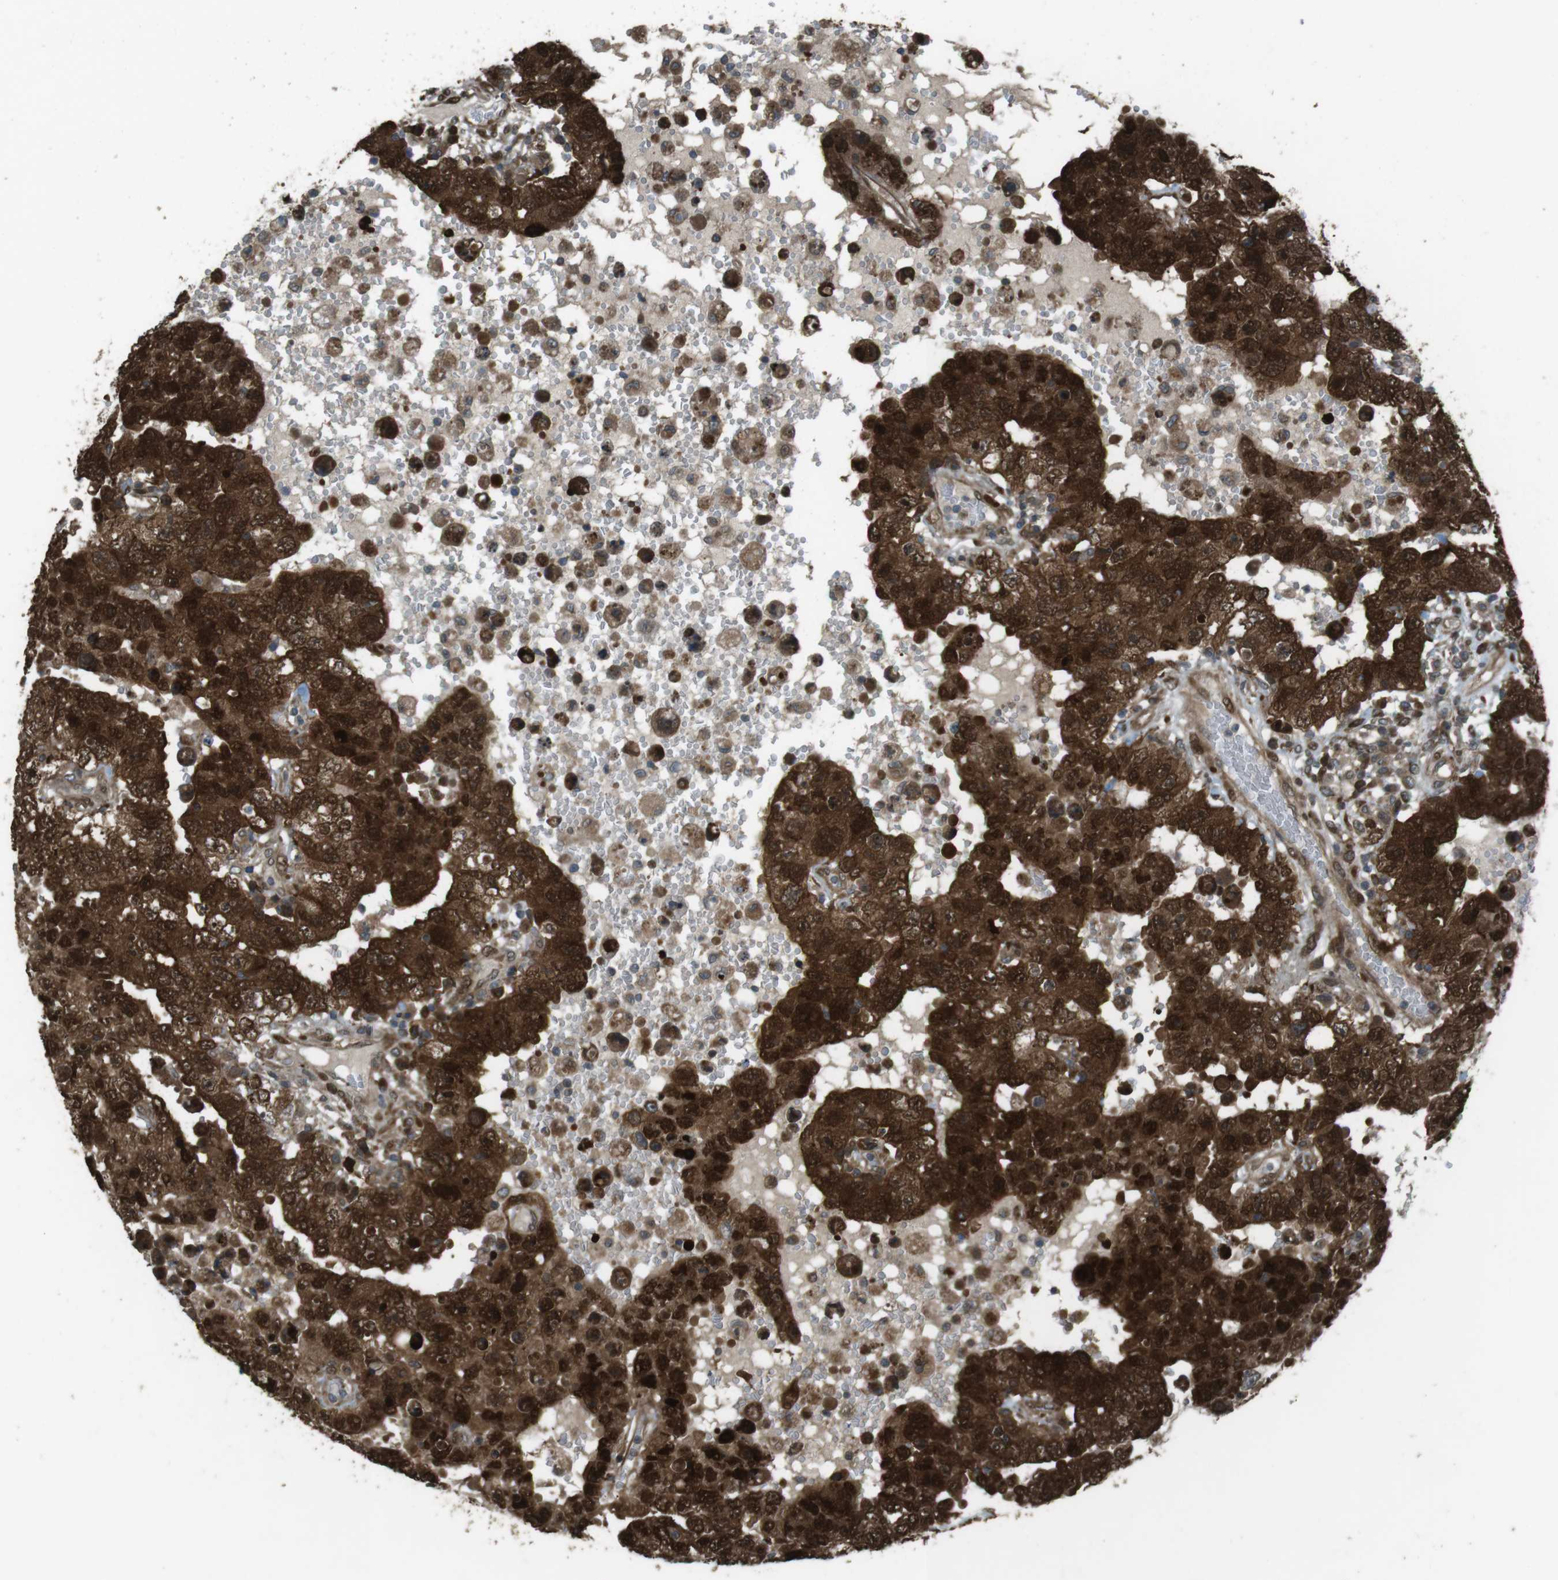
{"staining": {"intensity": "strong", "quantity": ">75%", "location": "cytoplasmic/membranous,nuclear"}, "tissue": "testis cancer", "cell_type": "Tumor cells", "image_type": "cancer", "snomed": [{"axis": "morphology", "description": "Carcinoma, Embryonal, NOS"}, {"axis": "topography", "description": "Testis"}], "caption": "Immunohistochemical staining of human embryonal carcinoma (testis) demonstrates high levels of strong cytoplasmic/membranous and nuclear protein expression in about >75% of tumor cells. (DAB = brown stain, brightfield microscopy at high magnification).", "gene": "ZNF330", "patient": {"sex": "male", "age": 26}}